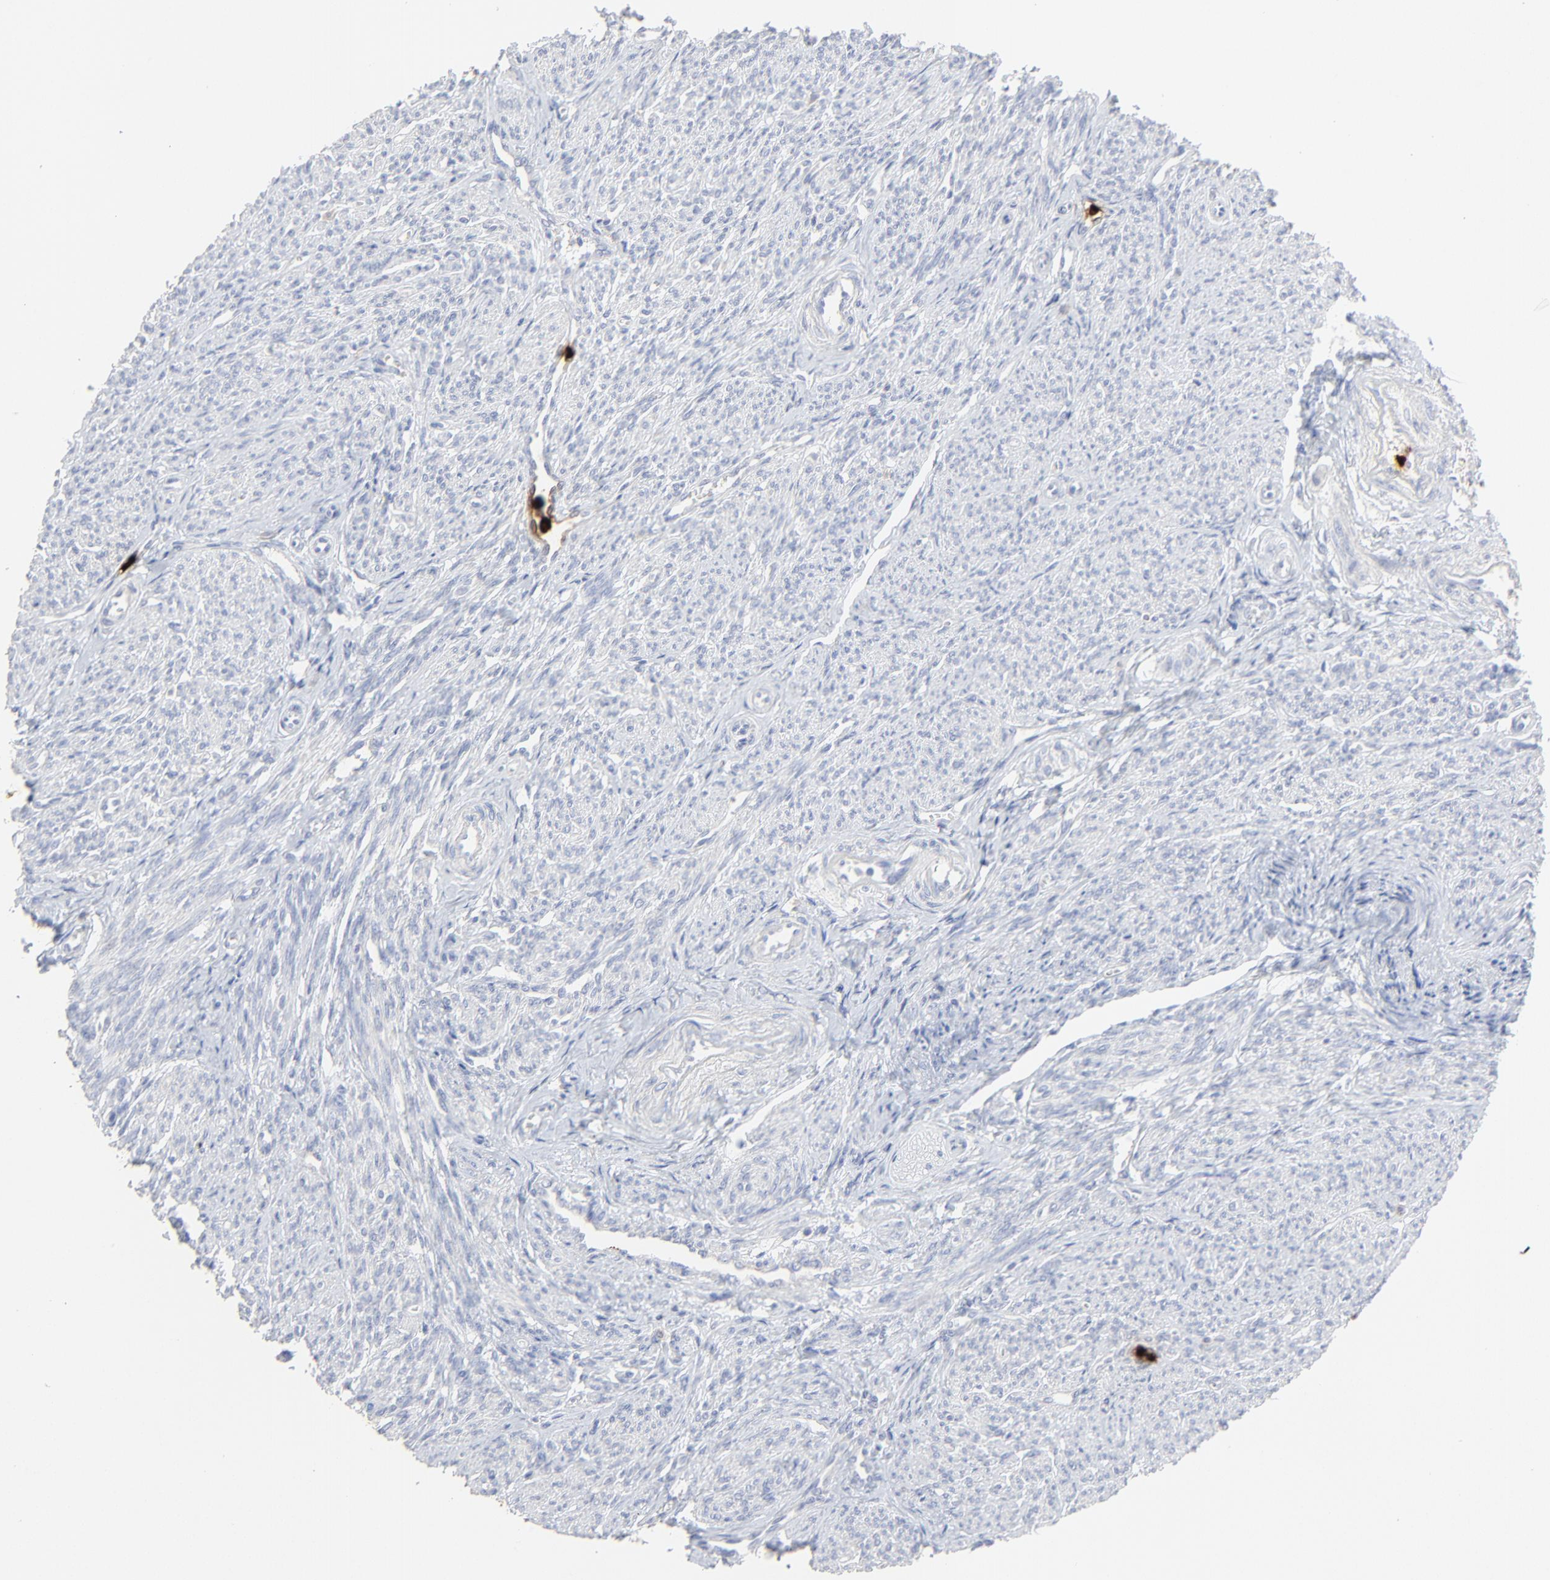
{"staining": {"intensity": "negative", "quantity": "none", "location": "none"}, "tissue": "smooth muscle", "cell_type": "Smooth muscle cells", "image_type": "normal", "snomed": [{"axis": "morphology", "description": "Normal tissue, NOS"}, {"axis": "topography", "description": "Smooth muscle"}], "caption": "This is an immunohistochemistry (IHC) photomicrograph of unremarkable smooth muscle. There is no staining in smooth muscle cells.", "gene": "LCN2", "patient": {"sex": "female", "age": 65}}